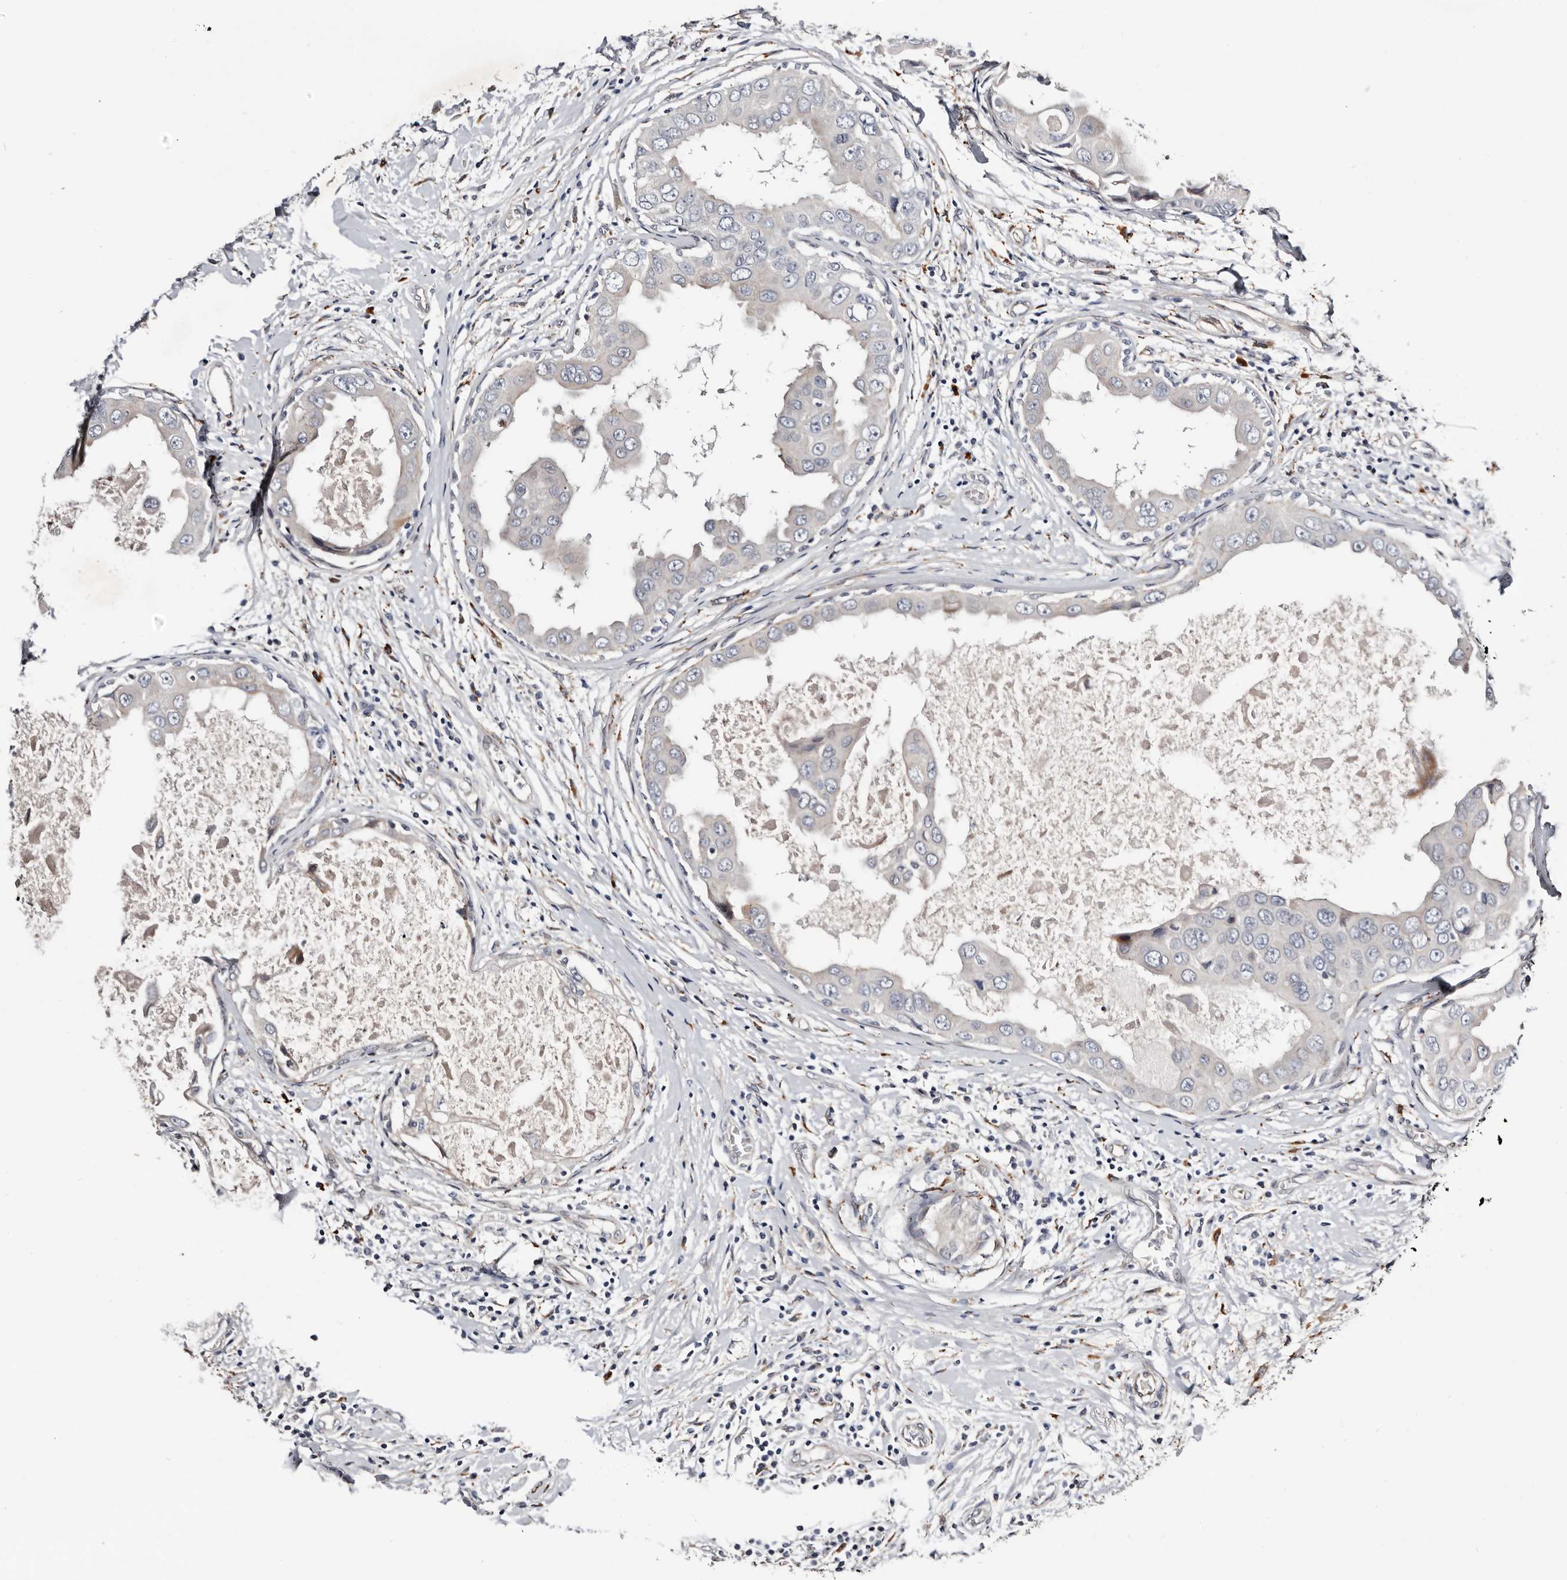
{"staining": {"intensity": "negative", "quantity": "none", "location": "none"}, "tissue": "breast cancer", "cell_type": "Tumor cells", "image_type": "cancer", "snomed": [{"axis": "morphology", "description": "Duct carcinoma"}, {"axis": "topography", "description": "Breast"}], "caption": "DAB (3,3'-diaminobenzidine) immunohistochemical staining of intraductal carcinoma (breast) displays no significant positivity in tumor cells.", "gene": "USH1C", "patient": {"sex": "female", "age": 27}}